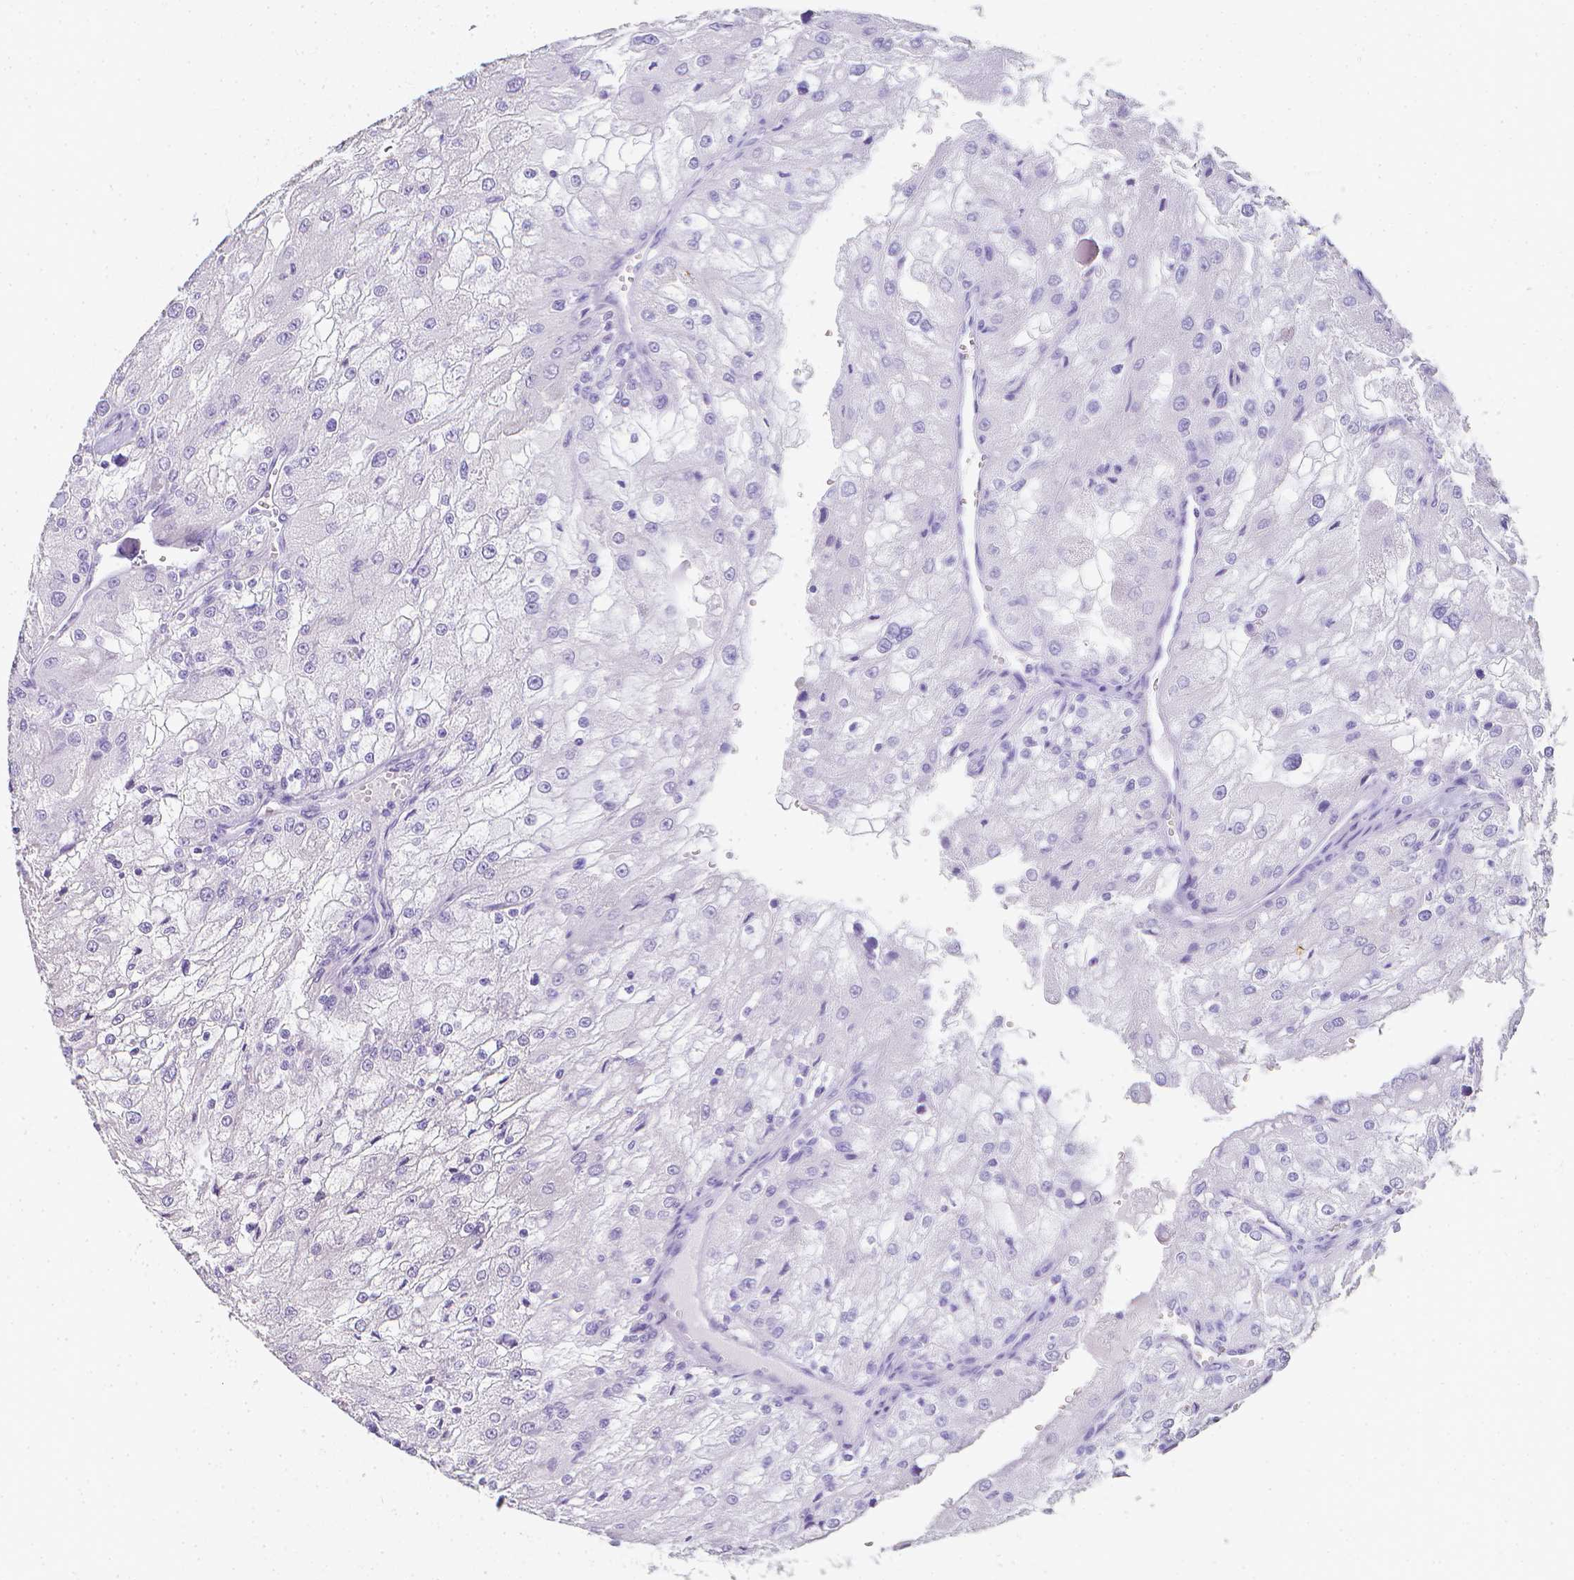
{"staining": {"intensity": "negative", "quantity": "none", "location": "none"}, "tissue": "renal cancer", "cell_type": "Tumor cells", "image_type": "cancer", "snomed": [{"axis": "morphology", "description": "Adenocarcinoma, NOS"}, {"axis": "topography", "description": "Kidney"}], "caption": "Immunohistochemical staining of human renal cancer (adenocarcinoma) reveals no significant staining in tumor cells.", "gene": "LGALS4", "patient": {"sex": "female", "age": 74}}